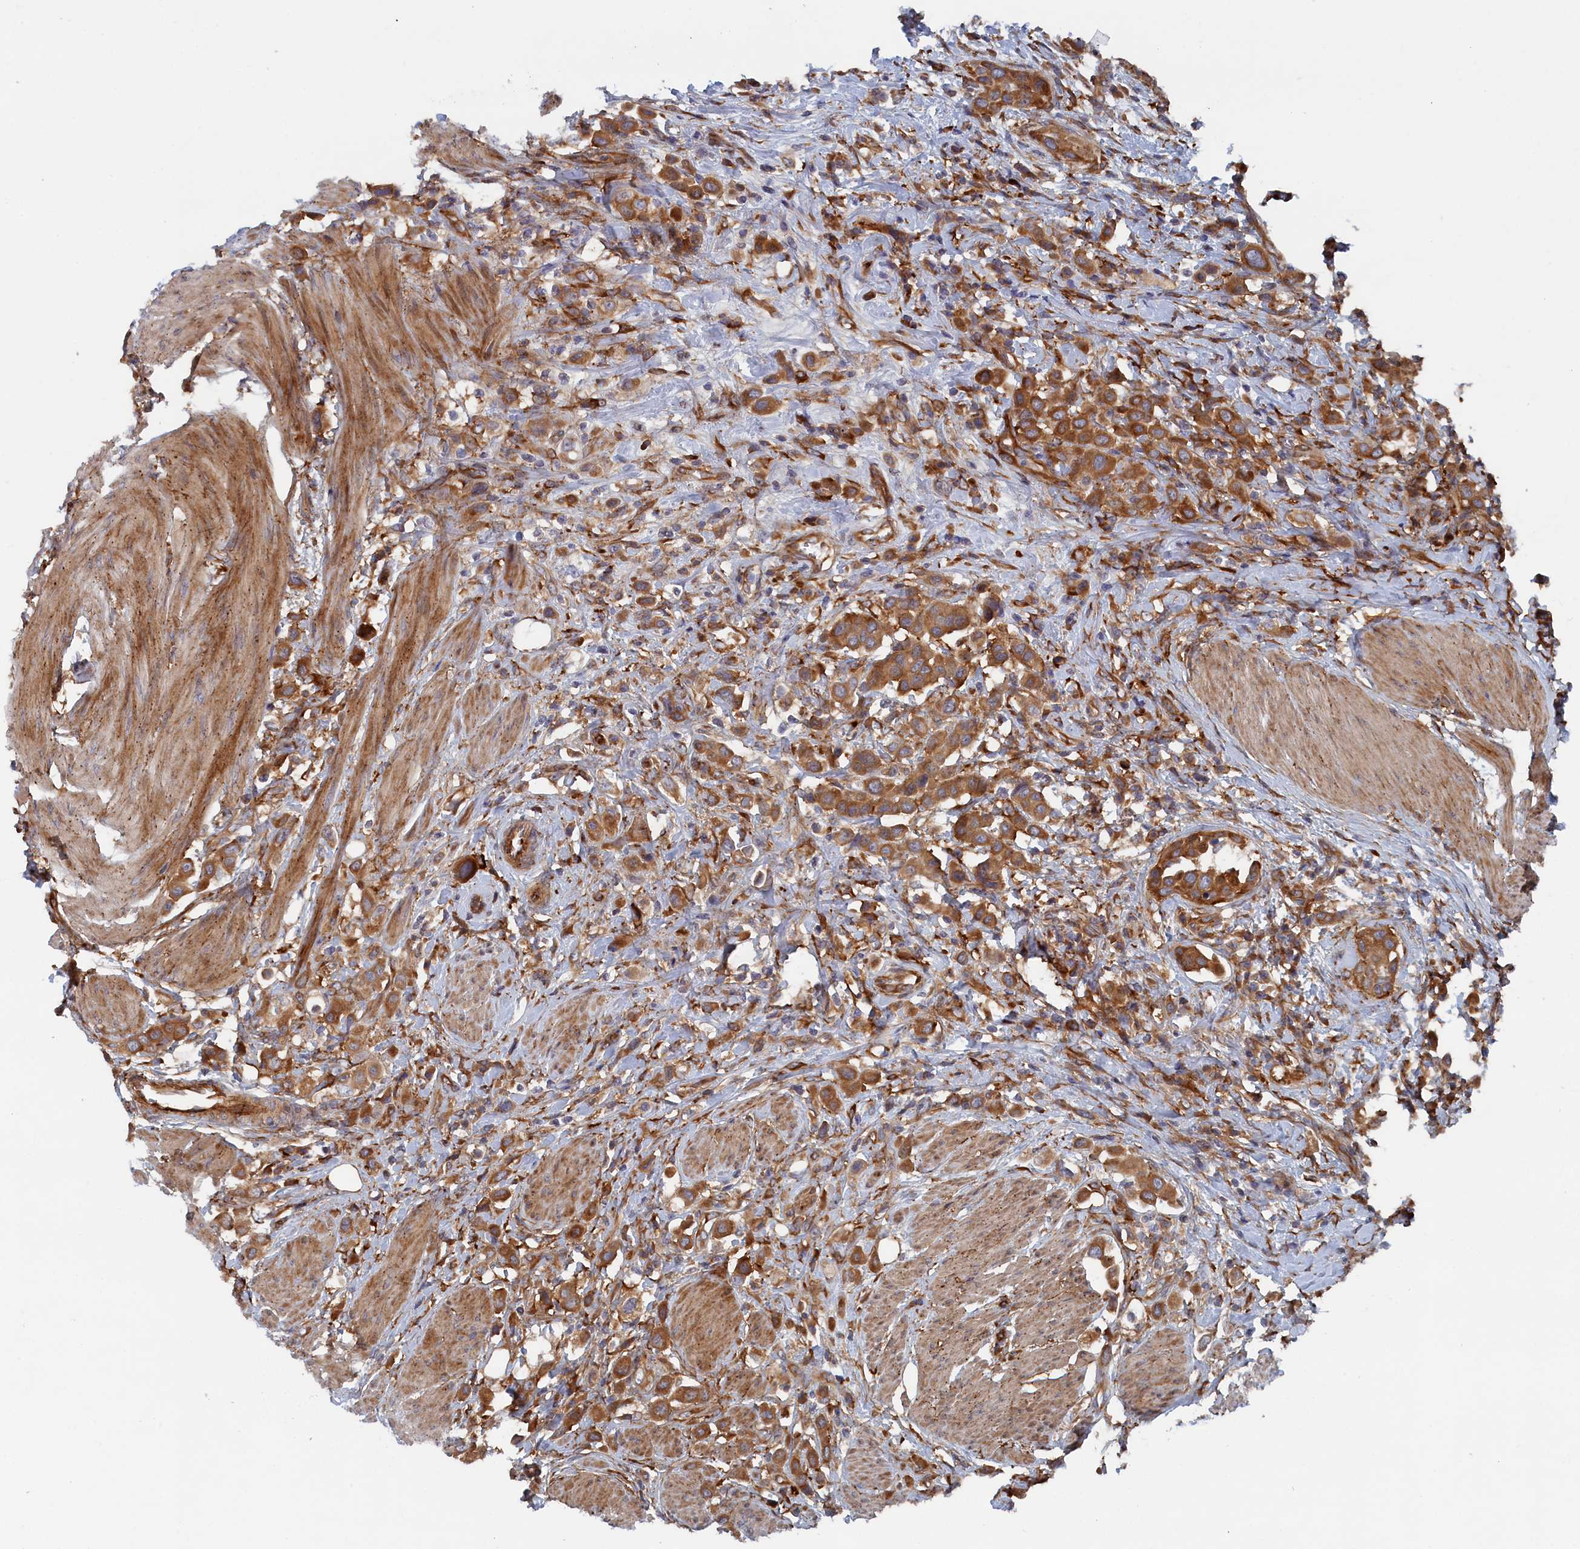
{"staining": {"intensity": "moderate", "quantity": ">75%", "location": "cytoplasmic/membranous"}, "tissue": "urothelial cancer", "cell_type": "Tumor cells", "image_type": "cancer", "snomed": [{"axis": "morphology", "description": "Urothelial carcinoma, High grade"}, {"axis": "topography", "description": "Urinary bladder"}], "caption": "Protein staining of urothelial cancer tissue demonstrates moderate cytoplasmic/membranous positivity in approximately >75% of tumor cells.", "gene": "TMEM196", "patient": {"sex": "male", "age": 50}}